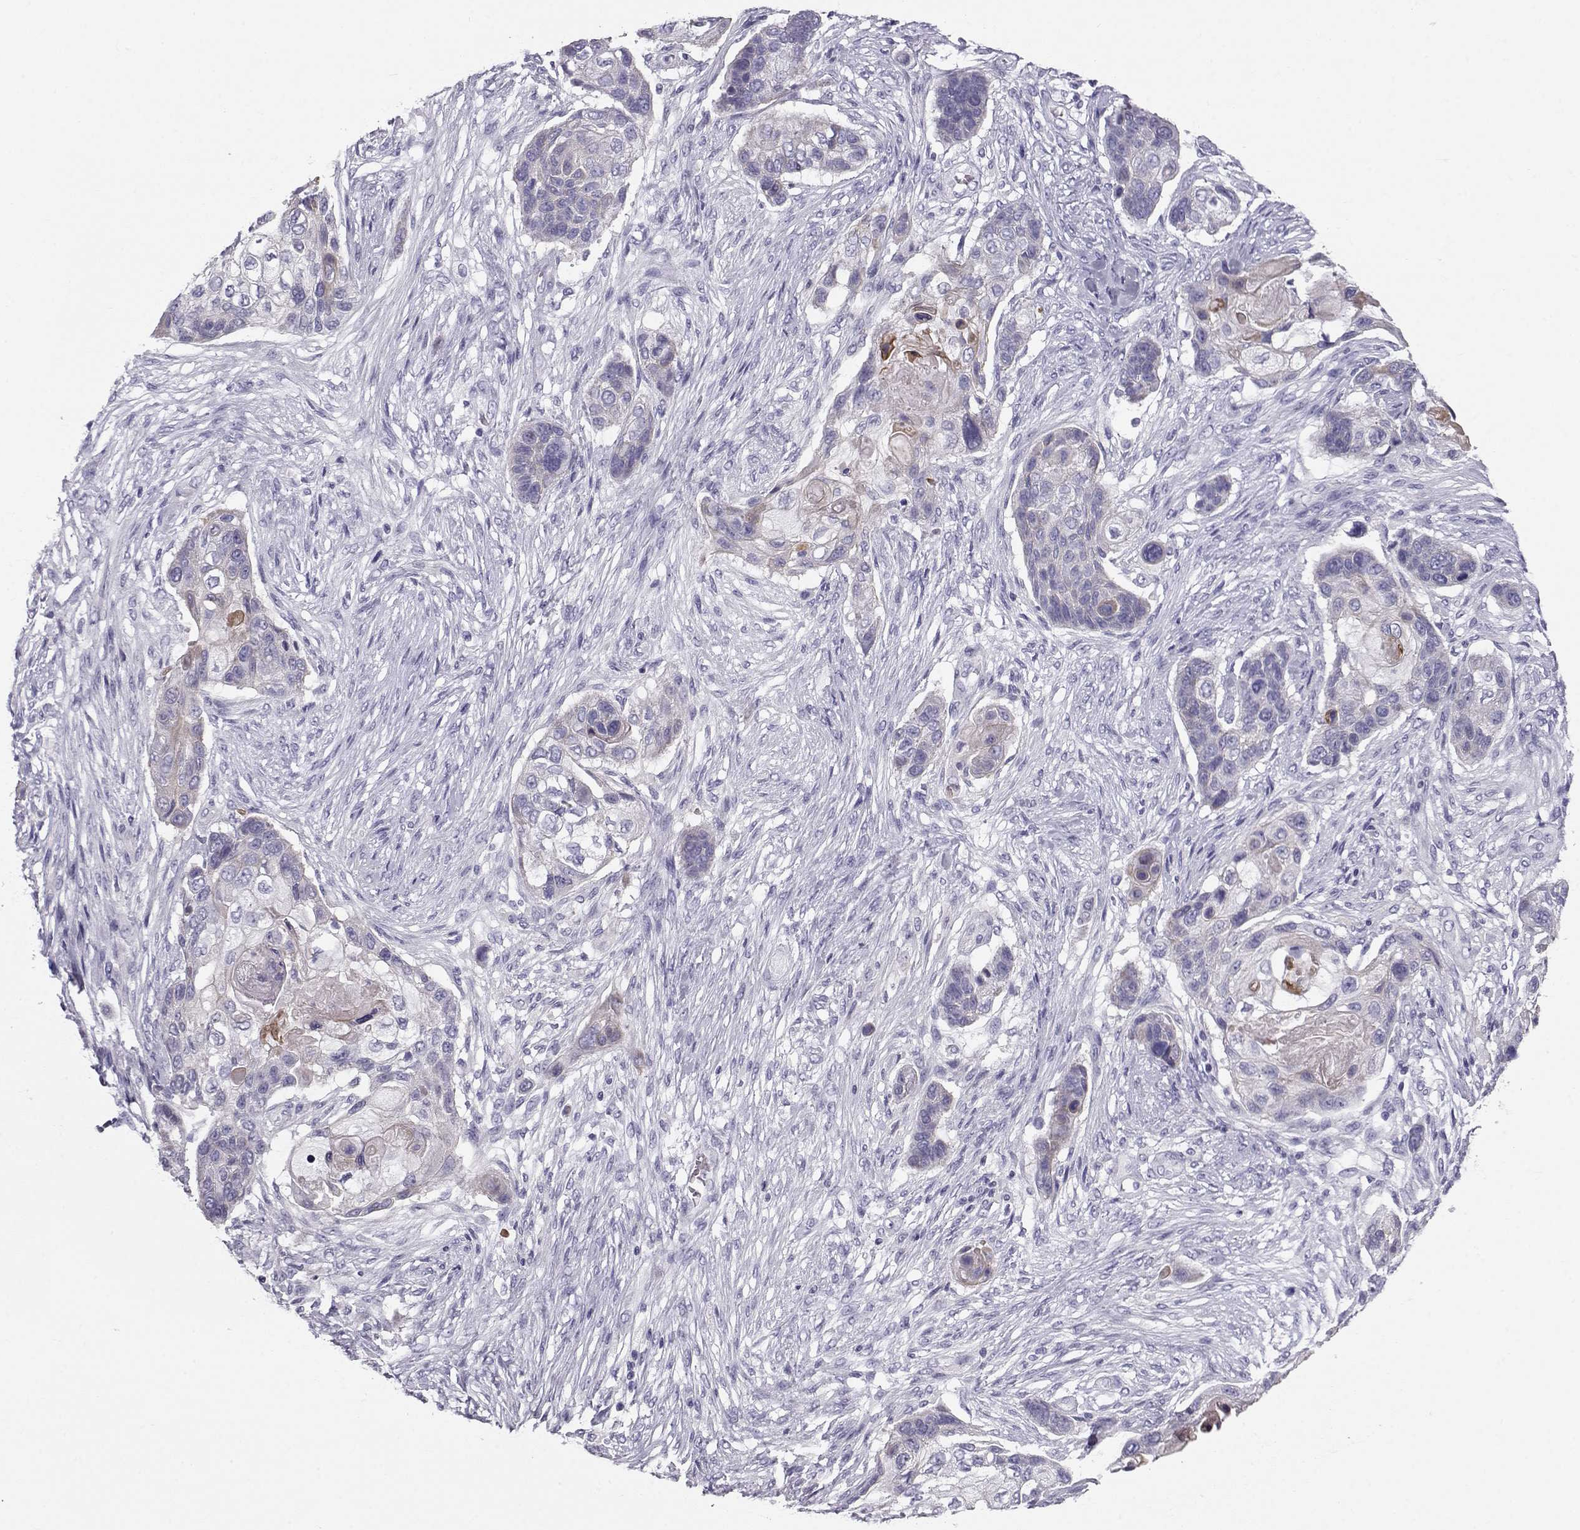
{"staining": {"intensity": "negative", "quantity": "none", "location": "none"}, "tissue": "lung cancer", "cell_type": "Tumor cells", "image_type": "cancer", "snomed": [{"axis": "morphology", "description": "Squamous cell carcinoma, NOS"}, {"axis": "topography", "description": "Lung"}], "caption": "DAB immunohistochemical staining of human lung cancer demonstrates no significant positivity in tumor cells.", "gene": "GPR26", "patient": {"sex": "male", "age": 69}}